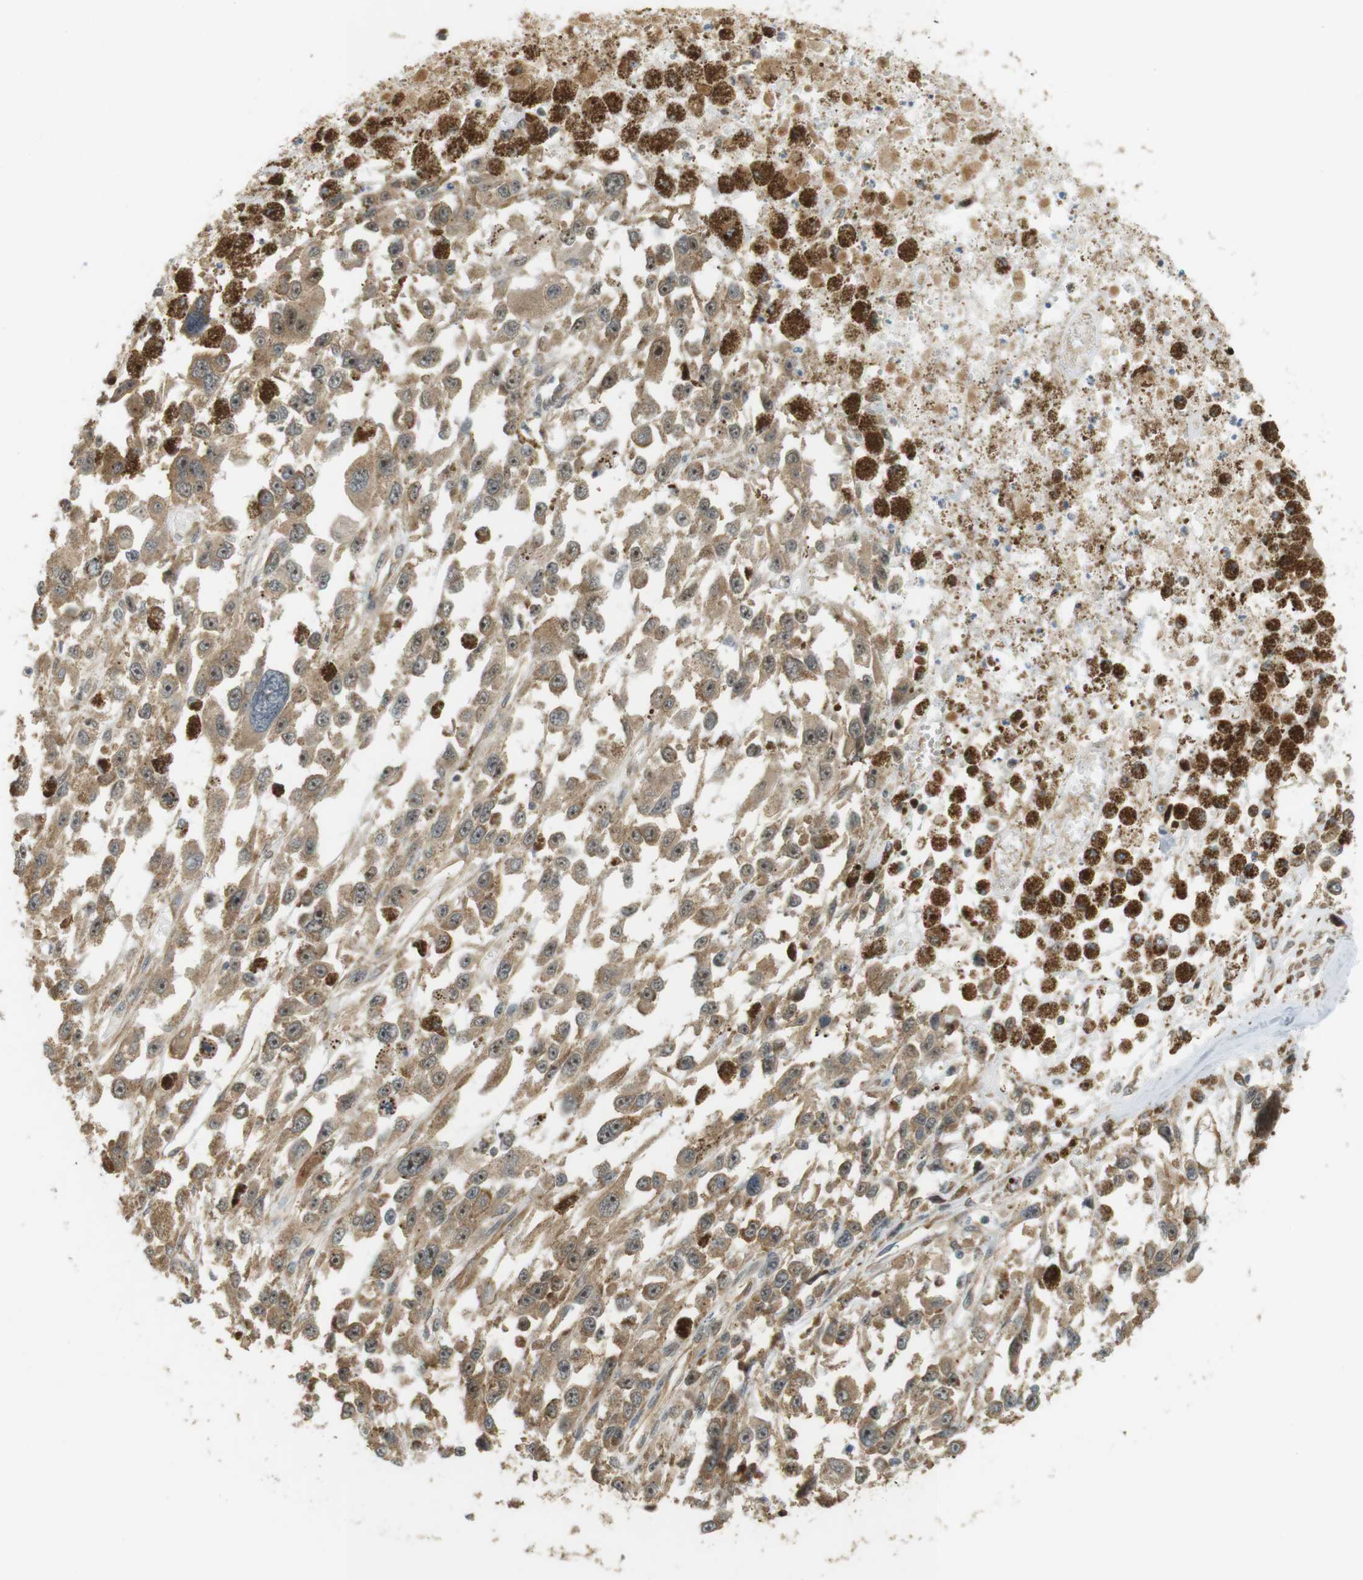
{"staining": {"intensity": "moderate", "quantity": ">75%", "location": "cytoplasmic/membranous,nuclear"}, "tissue": "melanoma", "cell_type": "Tumor cells", "image_type": "cancer", "snomed": [{"axis": "morphology", "description": "Malignant melanoma, Metastatic site"}, {"axis": "topography", "description": "Lymph node"}], "caption": "Melanoma stained with a brown dye reveals moderate cytoplasmic/membranous and nuclear positive expression in about >75% of tumor cells.", "gene": "PA2G4", "patient": {"sex": "male", "age": 59}}